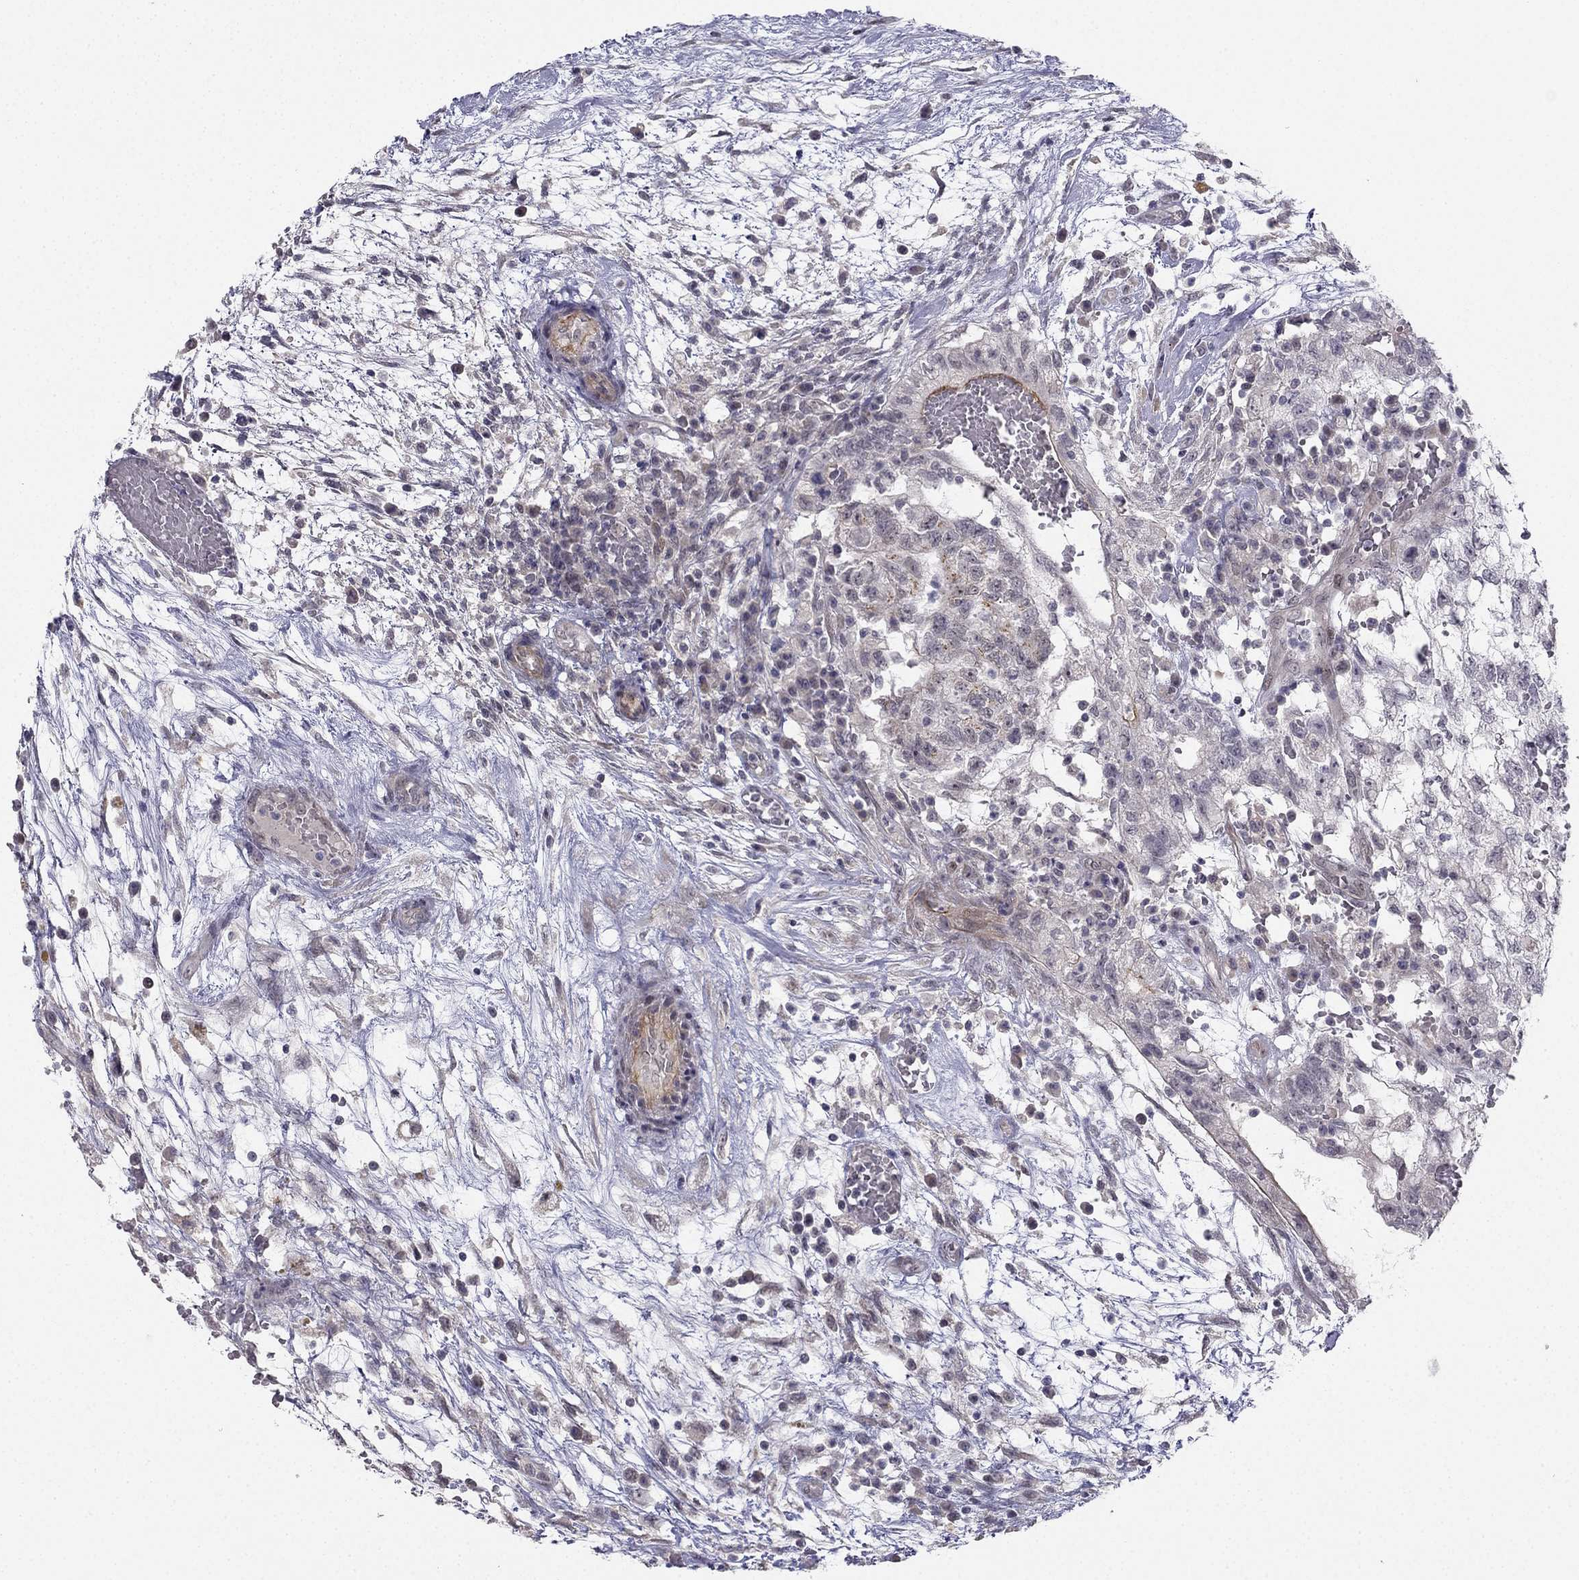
{"staining": {"intensity": "moderate", "quantity": "<25%", "location": "cytoplasmic/membranous"}, "tissue": "testis cancer", "cell_type": "Tumor cells", "image_type": "cancer", "snomed": [{"axis": "morphology", "description": "Normal tissue, NOS"}, {"axis": "morphology", "description": "Carcinoma, Embryonal, NOS"}, {"axis": "topography", "description": "Testis"}, {"axis": "topography", "description": "Epididymis"}], "caption": "Immunohistochemical staining of human embryonal carcinoma (testis) shows low levels of moderate cytoplasmic/membranous staining in approximately <25% of tumor cells. Immunohistochemistry stains the protein of interest in brown and the nuclei are stained blue.", "gene": "CHST8", "patient": {"sex": "male", "age": 32}}